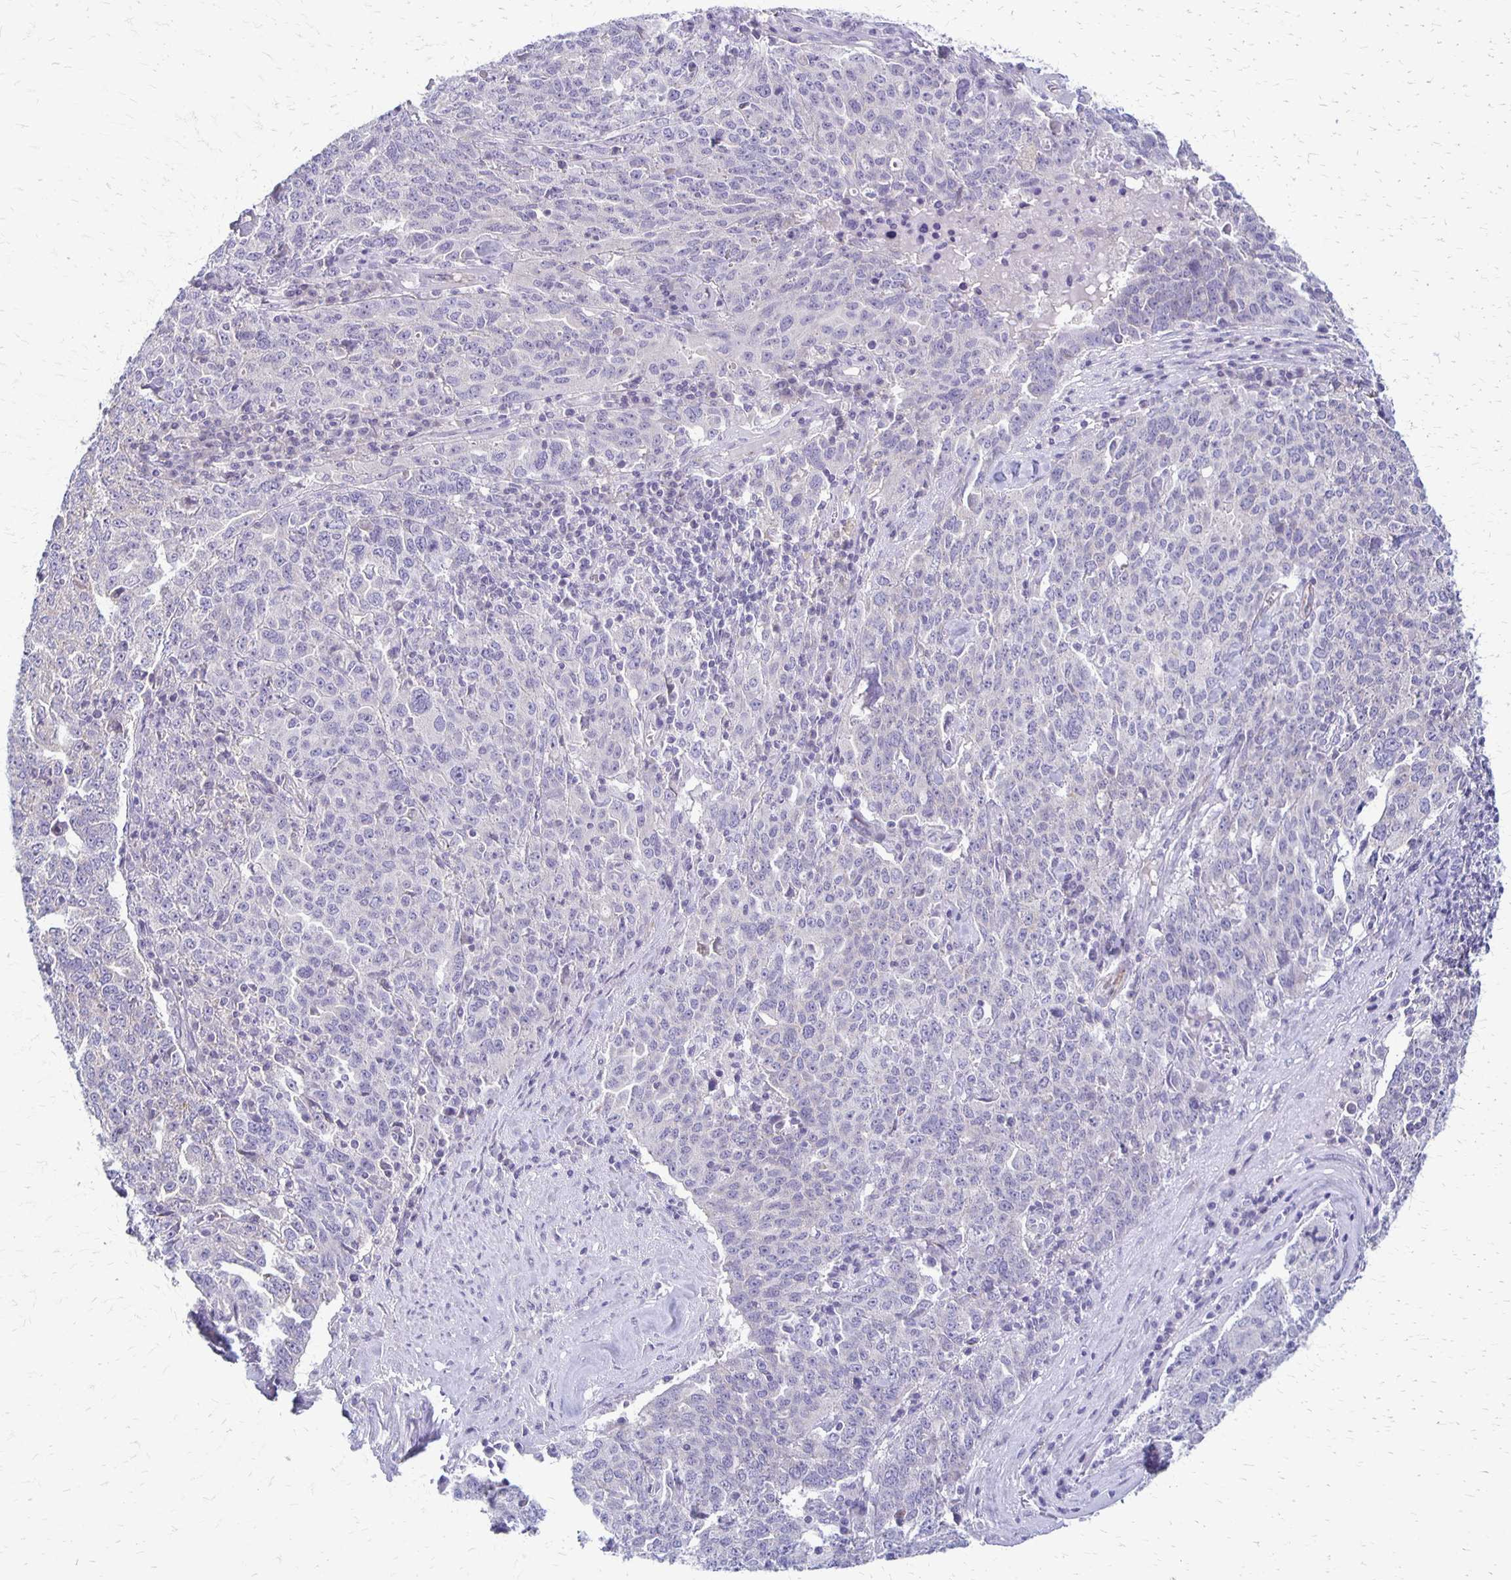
{"staining": {"intensity": "negative", "quantity": "none", "location": "none"}, "tissue": "ovarian cancer", "cell_type": "Tumor cells", "image_type": "cancer", "snomed": [{"axis": "morphology", "description": "Carcinoma, endometroid"}, {"axis": "topography", "description": "Ovary"}], "caption": "Protein analysis of ovarian cancer (endometroid carcinoma) exhibits no significant staining in tumor cells.", "gene": "RHOC", "patient": {"sex": "female", "age": 62}}